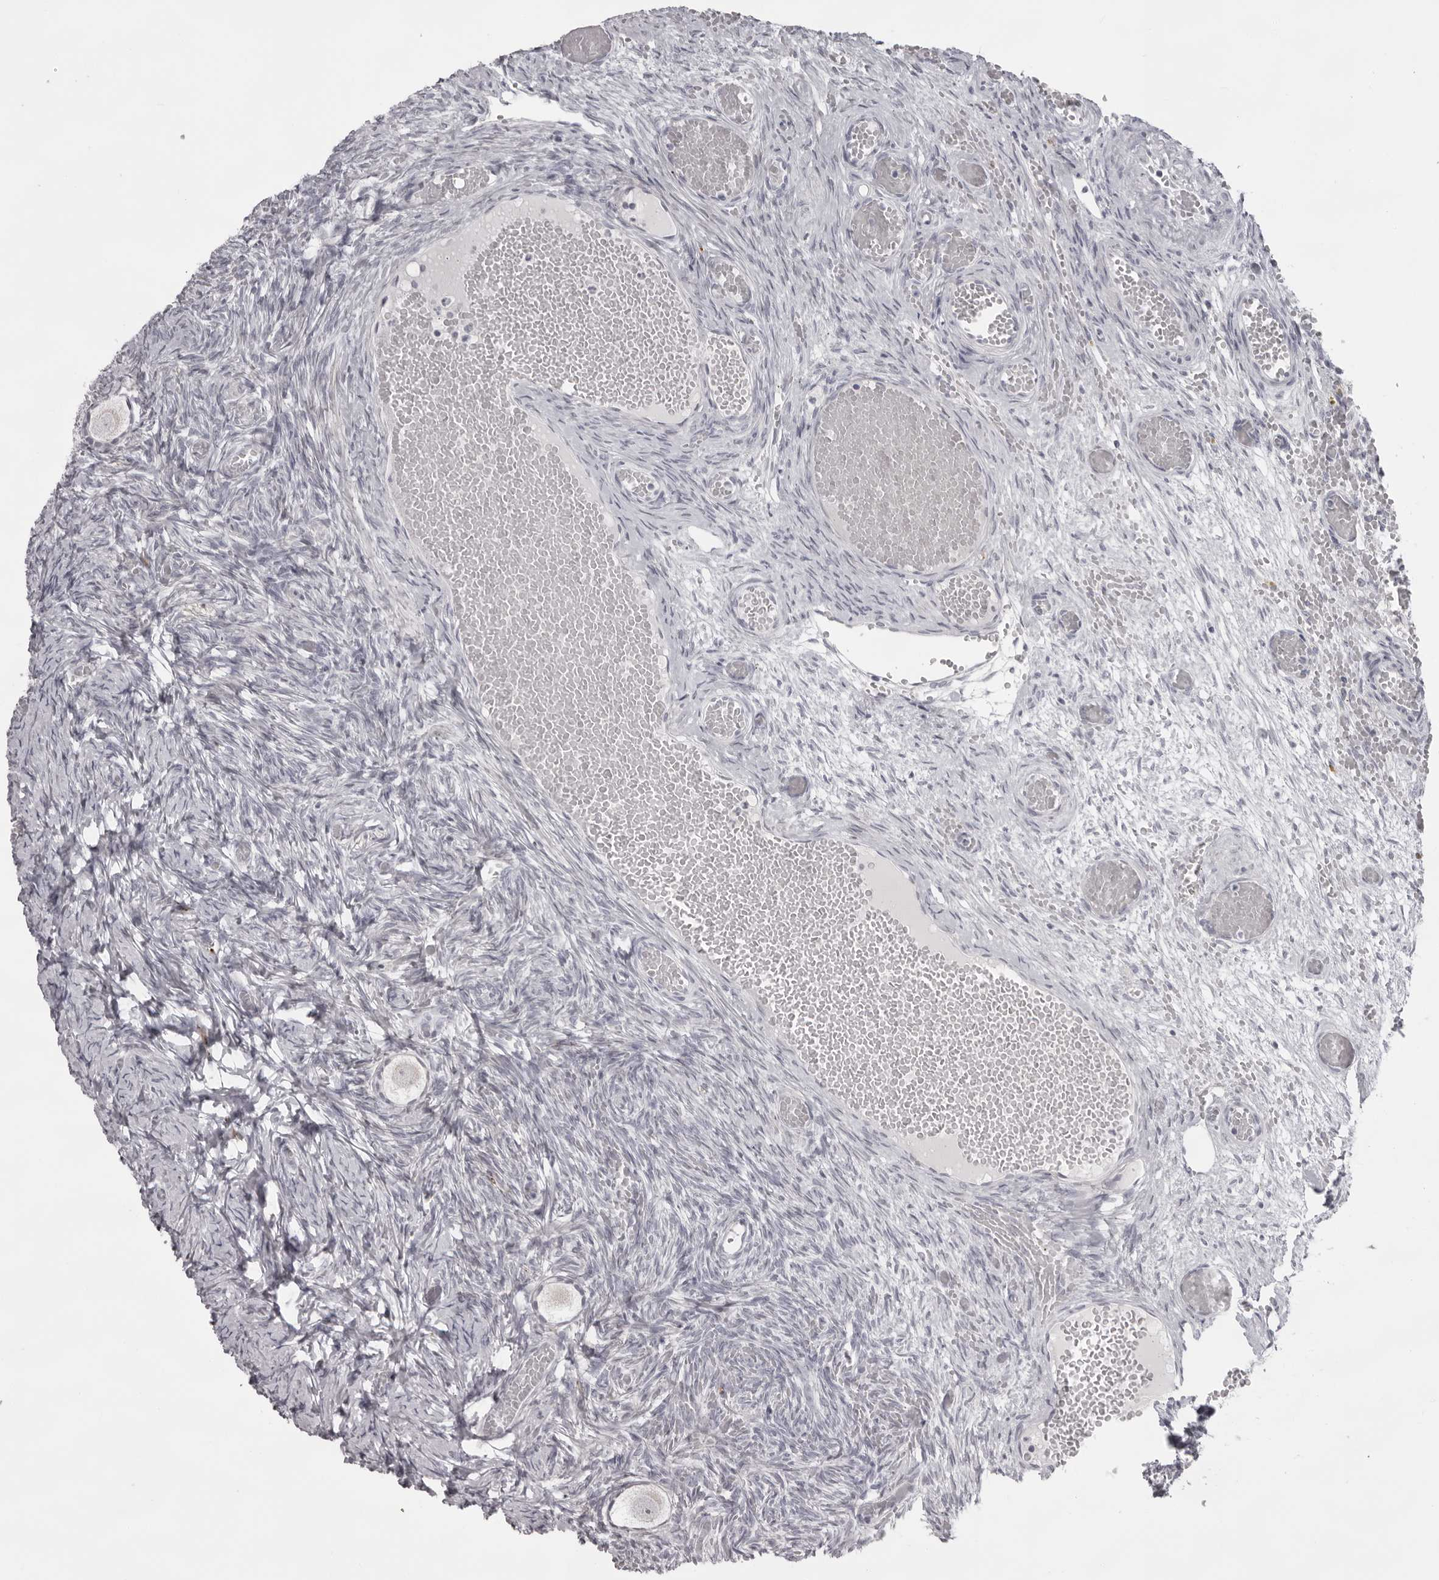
{"staining": {"intensity": "negative", "quantity": "none", "location": "none"}, "tissue": "ovary", "cell_type": "Follicle cells", "image_type": "normal", "snomed": [{"axis": "morphology", "description": "Adenocarcinoma, NOS"}, {"axis": "topography", "description": "Endometrium"}], "caption": "Human ovary stained for a protein using immunohistochemistry (IHC) reveals no expression in follicle cells.", "gene": "NUDT18", "patient": {"sex": "female", "age": 32}}